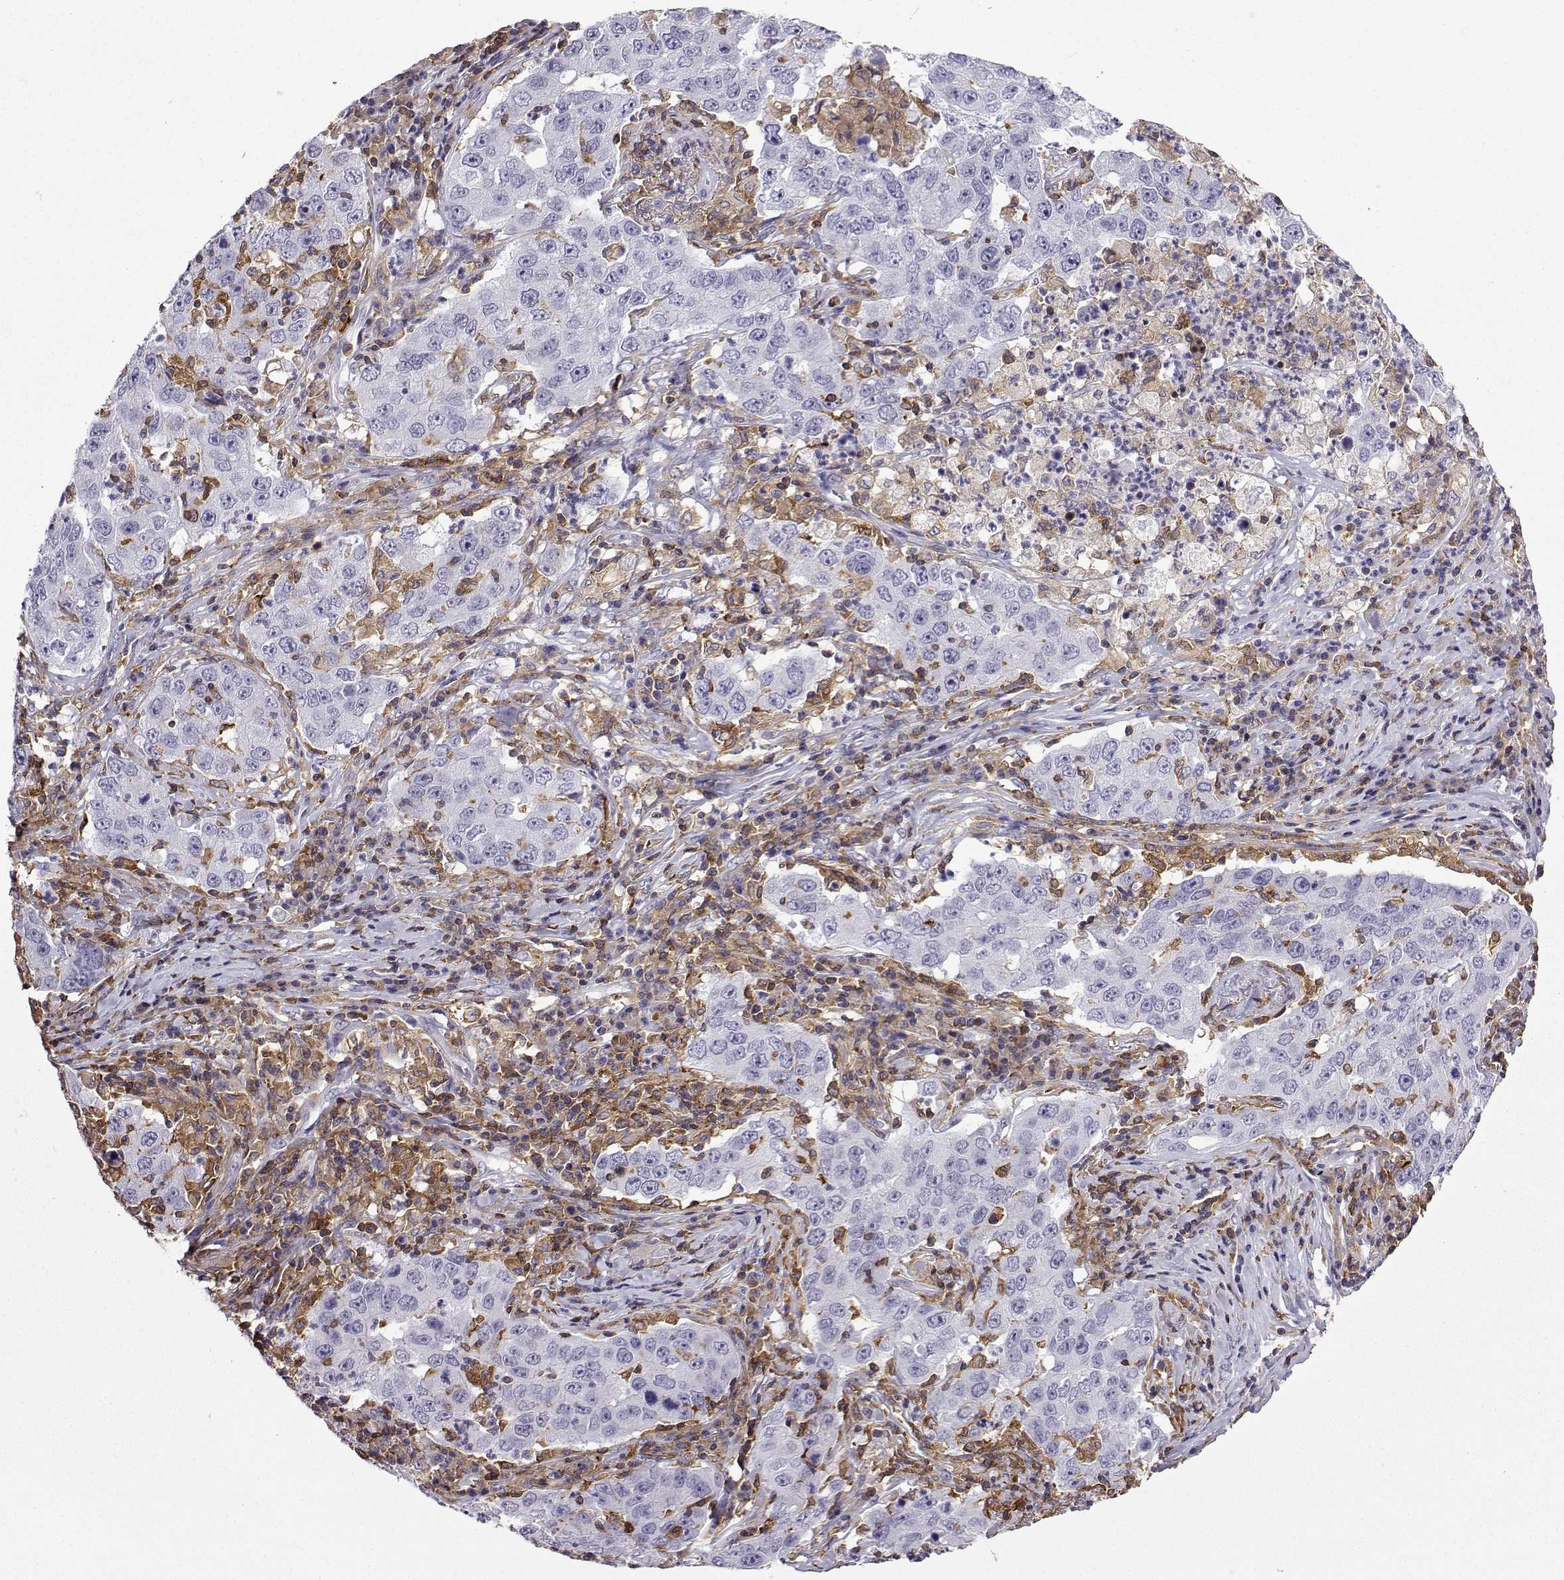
{"staining": {"intensity": "negative", "quantity": "none", "location": "none"}, "tissue": "lung cancer", "cell_type": "Tumor cells", "image_type": "cancer", "snomed": [{"axis": "morphology", "description": "Adenocarcinoma, NOS"}, {"axis": "topography", "description": "Lung"}], "caption": "Immunohistochemistry (IHC) image of neoplastic tissue: adenocarcinoma (lung) stained with DAB demonstrates no significant protein staining in tumor cells.", "gene": "DOCK10", "patient": {"sex": "male", "age": 73}}